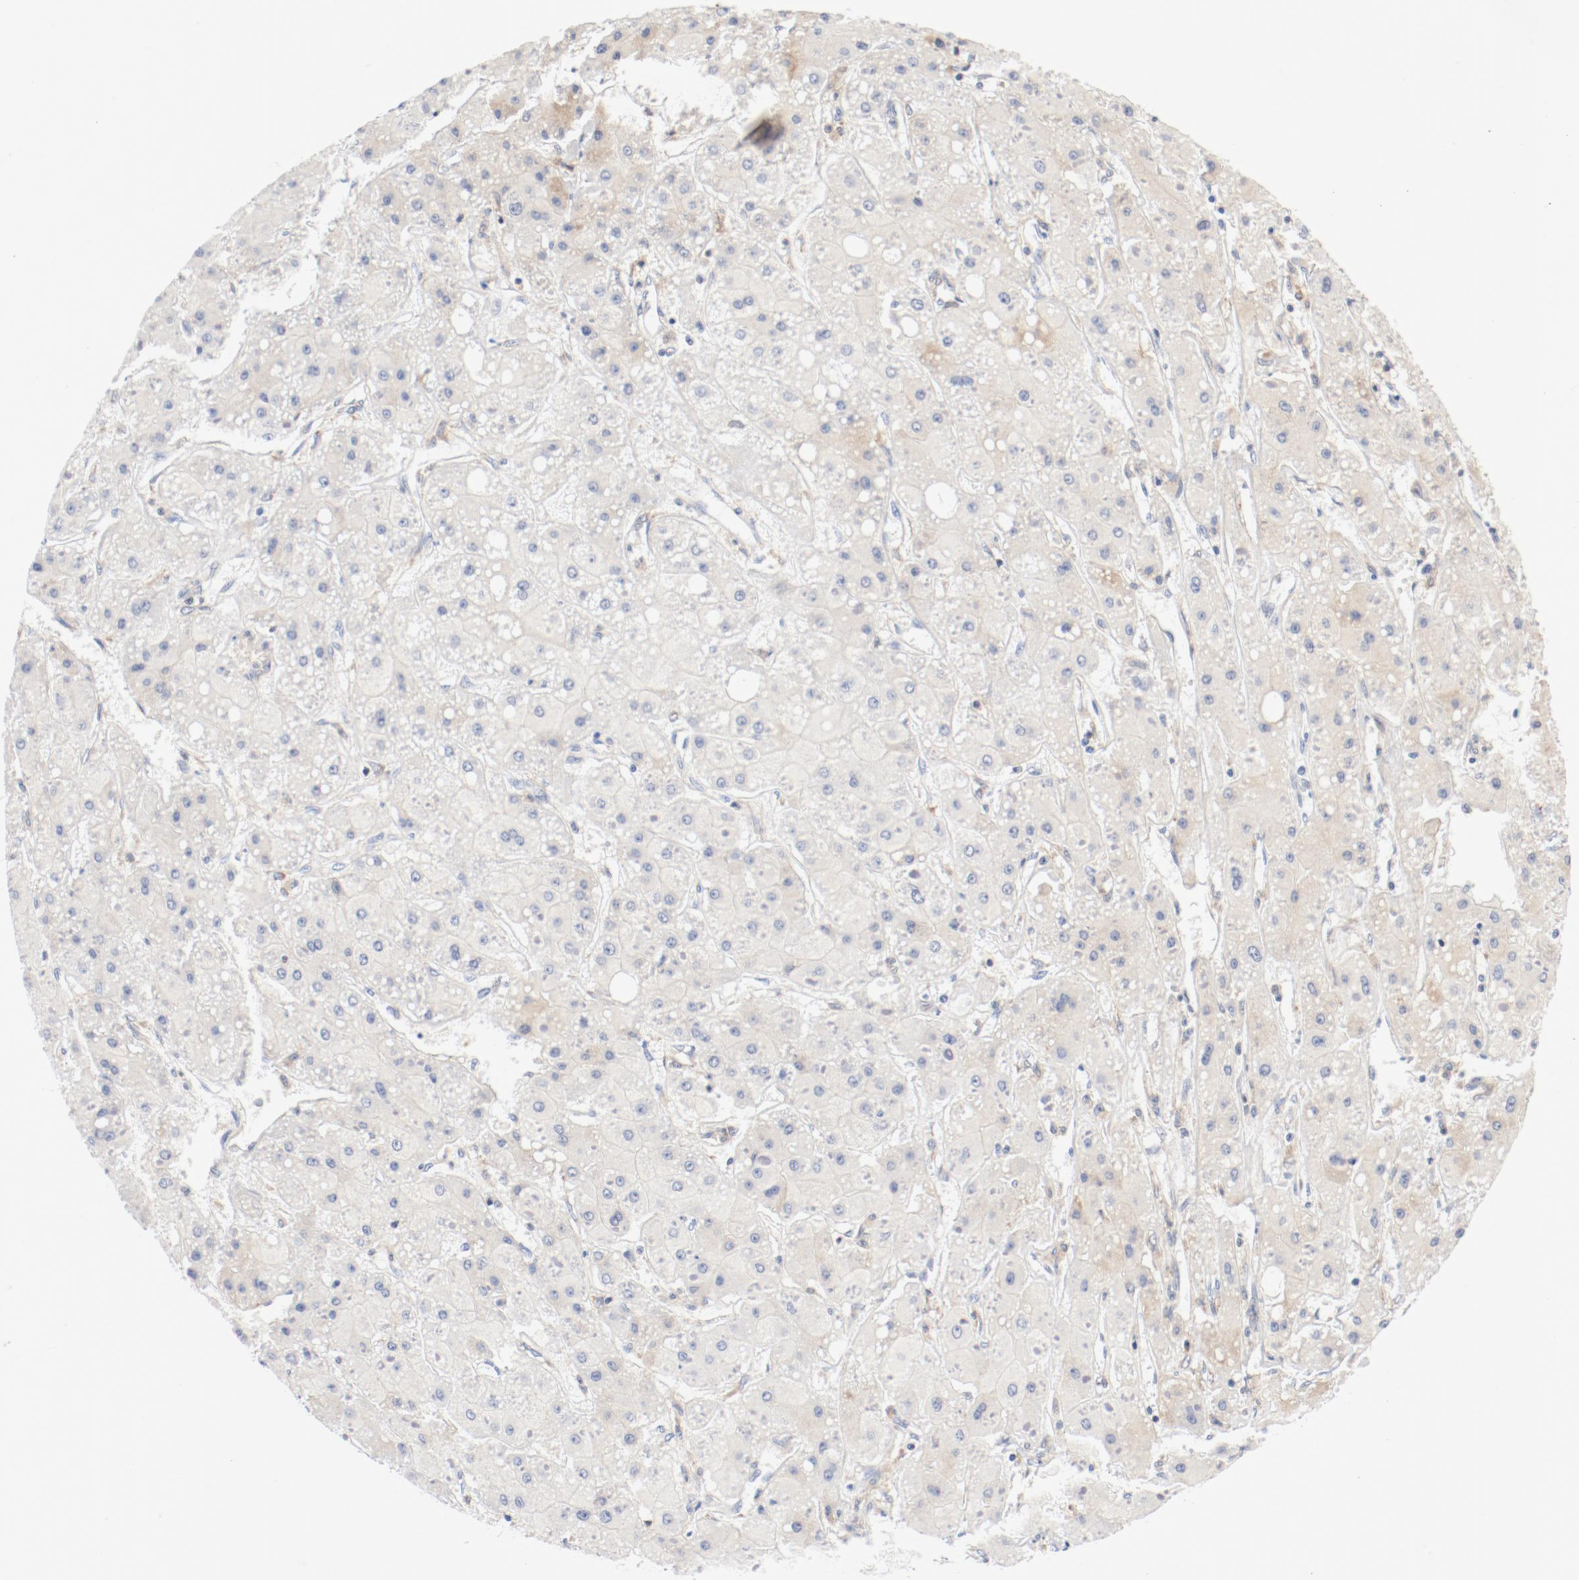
{"staining": {"intensity": "weak", "quantity": "25%-75%", "location": "cytoplasmic/membranous"}, "tissue": "liver cancer", "cell_type": "Tumor cells", "image_type": "cancer", "snomed": [{"axis": "morphology", "description": "Carcinoma, Hepatocellular, NOS"}, {"axis": "topography", "description": "Liver"}], "caption": "Protein staining reveals weak cytoplasmic/membranous expression in about 25%-75% of tumor cells in liver cancer. The staining was performed using DAB to visualize the protein expression in brown, while the nuclei were stained in blue with hematoxylin (Magnification: 20x).", "gene": "PDPK1", "patient": {"sex": "female", "age": 52}}